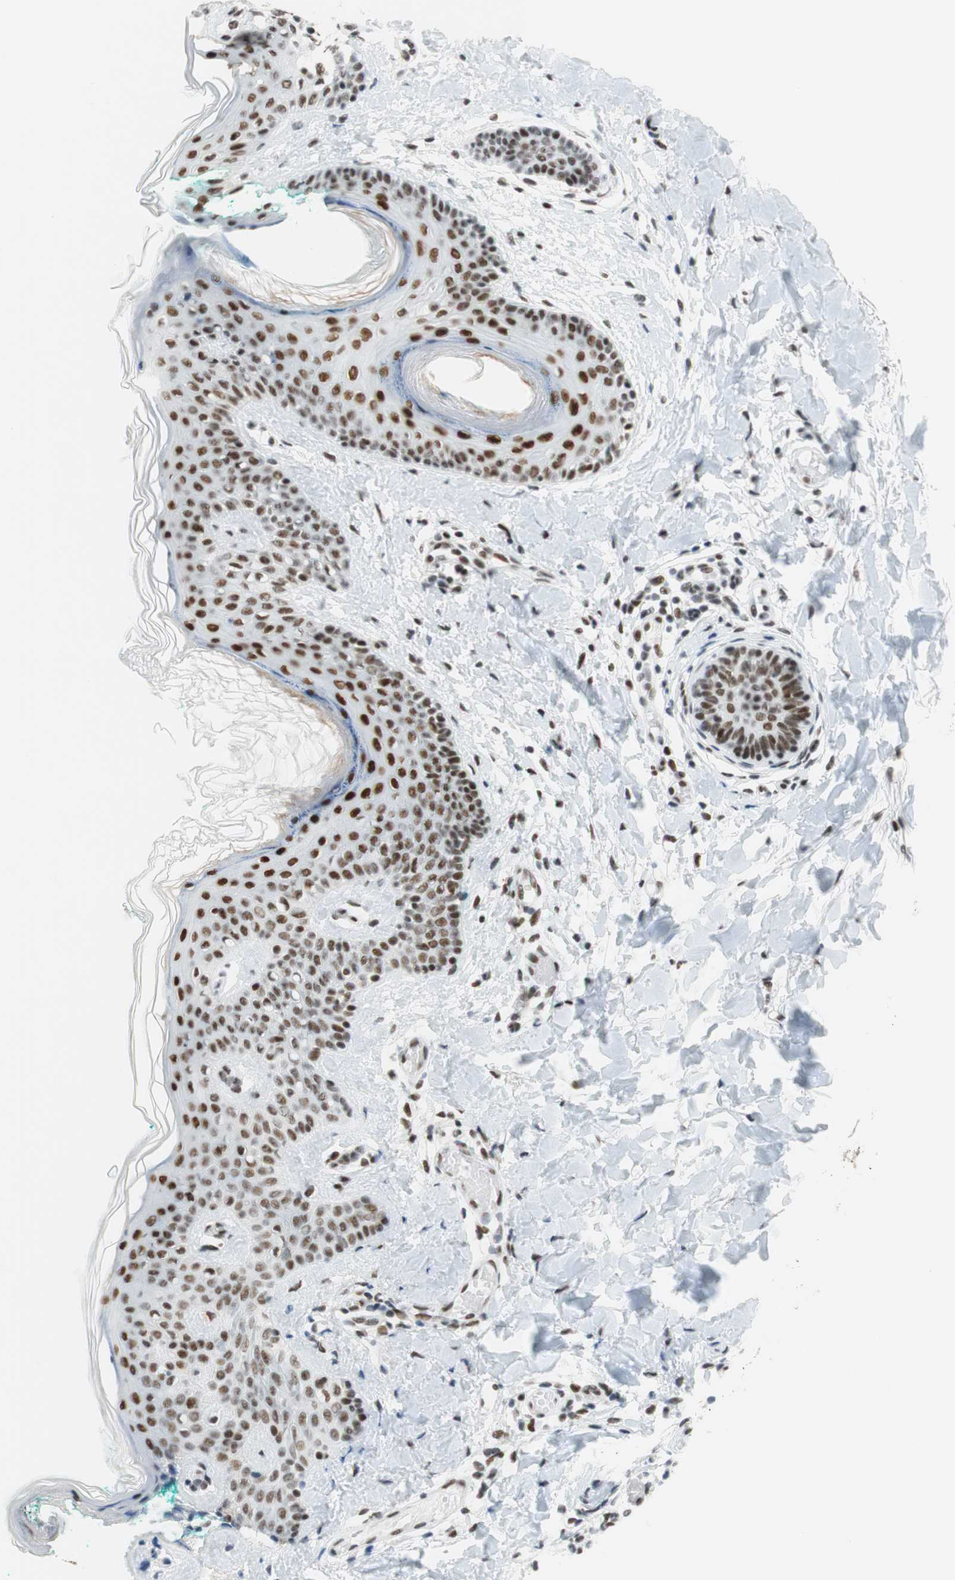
{"staining": {"intensity": "moderate", "quantity": ">75%", "location": "nuclear"}, "tissue": "skin", "cell_type": "Fibroblasts", "image_type": "normal", "snomed": [{"axis": "morphology", "description": "Normal tissue, NOS"}, {"axis": "topography", "description": "Skin"}], "caption": "DAB (3,3'-diaminobenzidine) immunohistochemical staining of normal skin shows moderate nuclear protein staining in approximately >75% of fibroblasts.", "gene": "RNF20", "patient": {"sex": "male", "age": 16}}